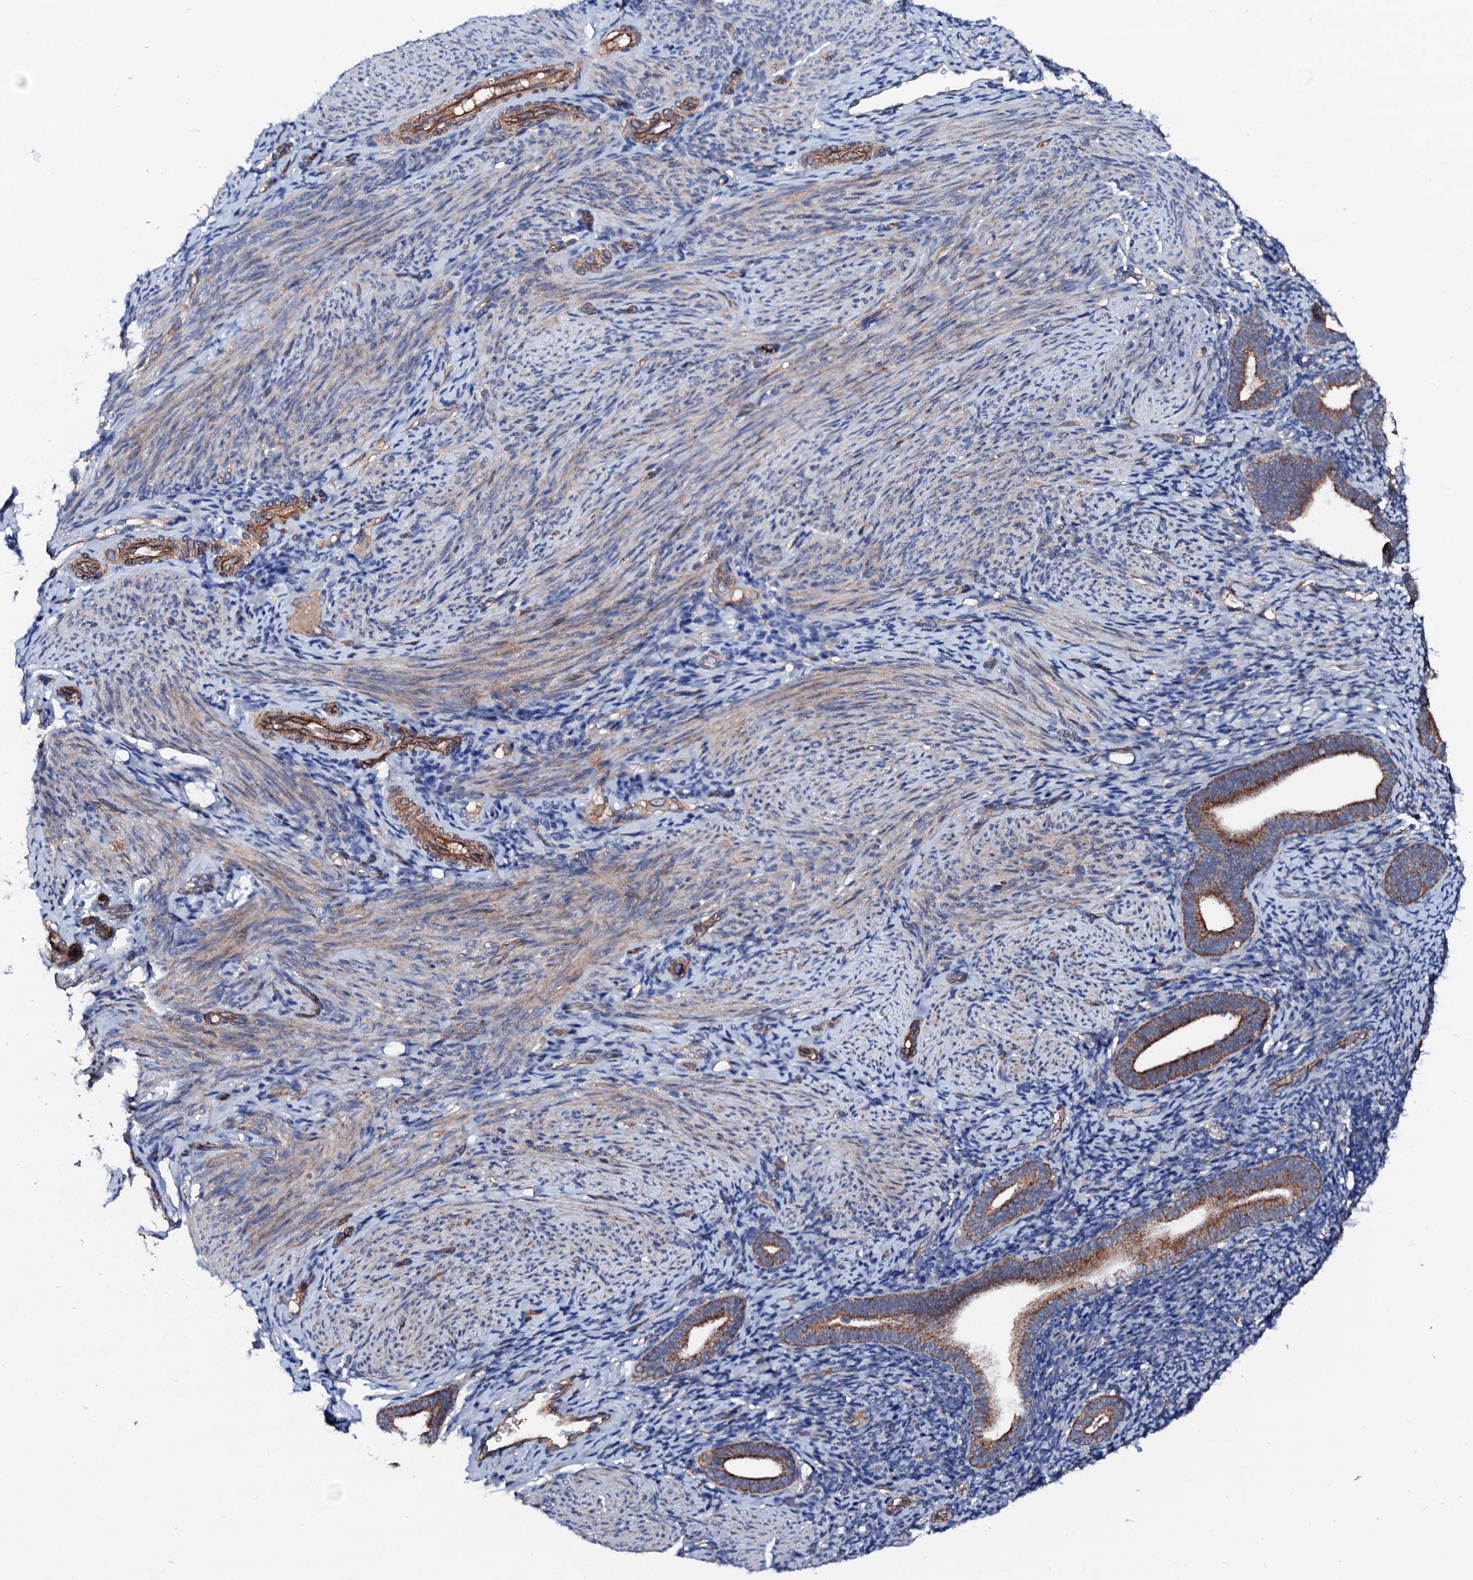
{"staining": {"intensity": "negative", "quantity": "none", "location": "none"}, "tissue": "endometrium", "cell_type": "Cells in endometrial stroma", "image_type": "normal", "snomed": [{"axis": "morphology", "description": "Normal tissue, NOS"}, {"axis": "topography", "description": "Endometrium"}], "caption": "This is a histopathology image of immunohistochemistry (IHC) staining of benign endometrium, which shows no expression in cells in endometrial stroma.", "gene": "TBCEL", "patient": {"sex": "female", "age": 51}}